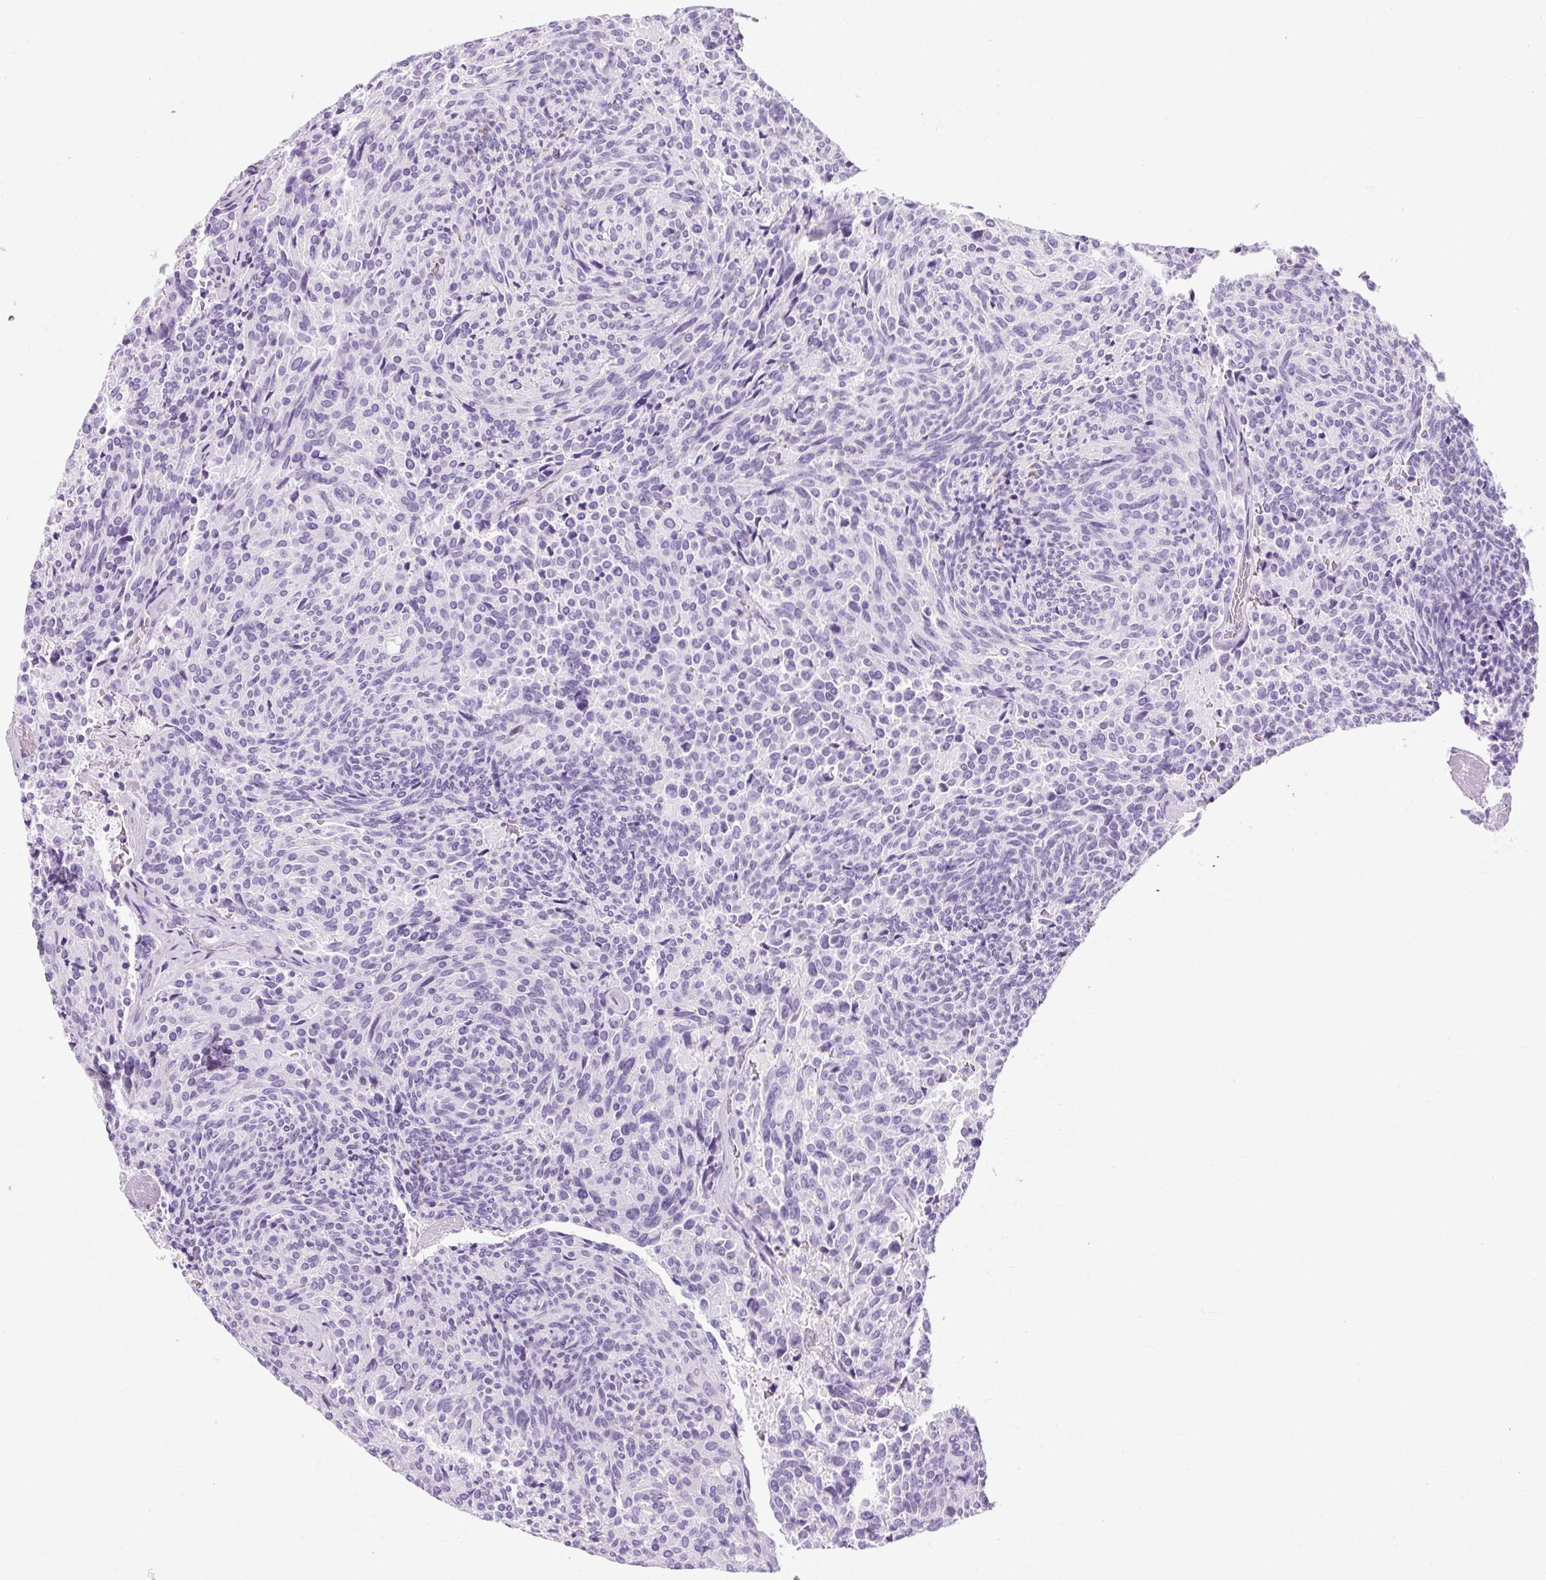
{"staining": {"intensity": "negative", "quantity": "none", "location": "none"}, "tissue": "carcinoid", "cell_type": "Tumor cells", "image_type": "cancer", "snomed": [{"axis": "morphology", "description": "Carcinoid, malignant, NOS"}, {"axis": "topography", "description": "Pancreas"}], "caption": "Tumor cells are negative for brown protein staining in carcinoid. (Brightfield microscopy of DAB (3,3'-diaminobenzidine) IHC at high magnification).", "gene": "B3GNT4", "patient": {"sex": "female", "age": 54}}